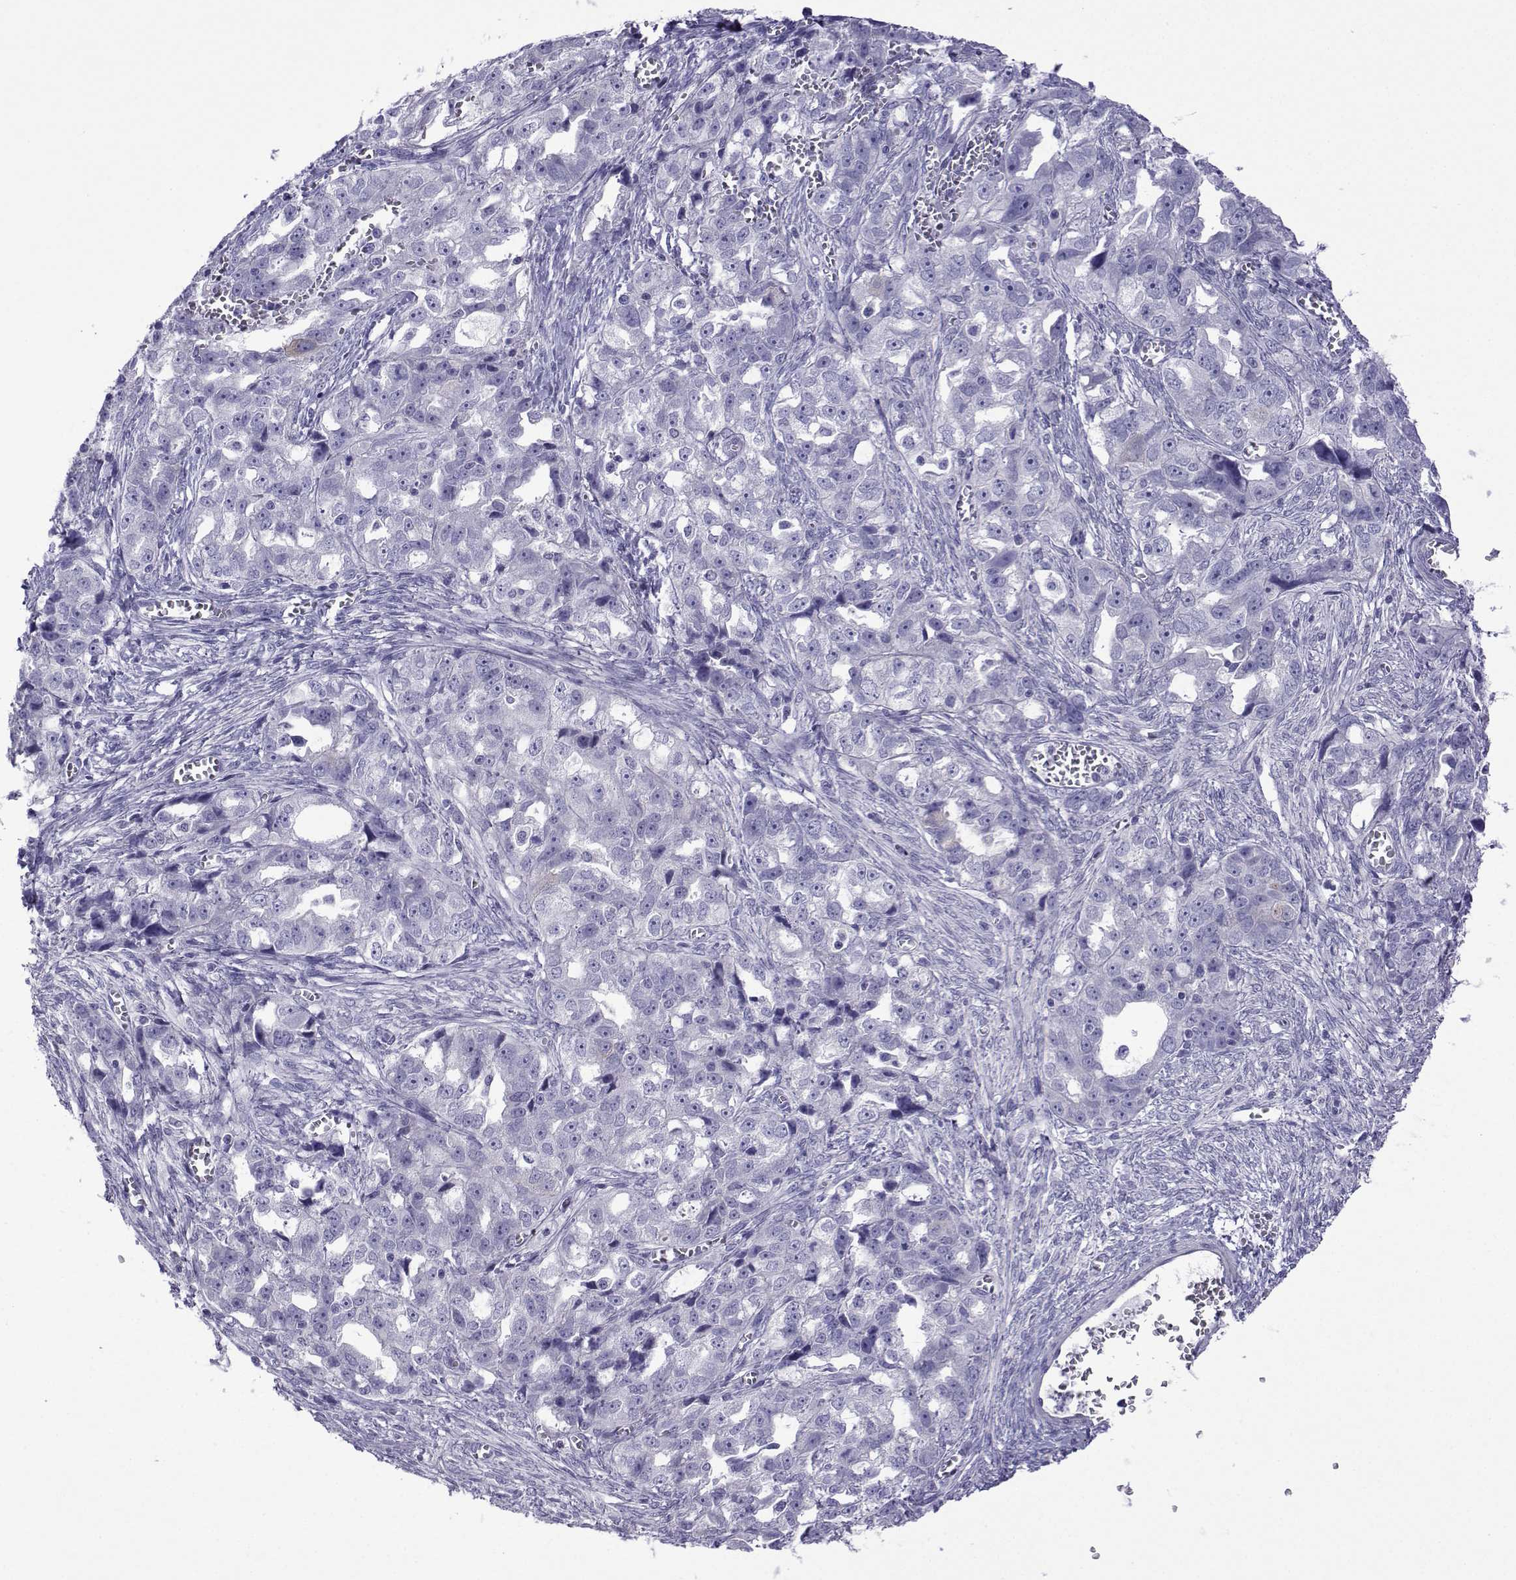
{"staining": {"intensity": "negative", "quantity": "none", "location": "none"}, "tissue": "ovarian cancer", "cell_type": "Tumor cells", "image_type": "cancer", "snomed": [{"axis": "morphology", "description": "Cystadenocarcinoma, serous, NOS"}, {"axis": "topography", "description": "Ovary"}], "caption": "This is an immunohistochemistry histopathology image of human serous cystadenocarcinoma (ovarian). There is no staining in tumor cells.", "gene": "CFAP70", "patient": {"sex": "female", "age": 51}}